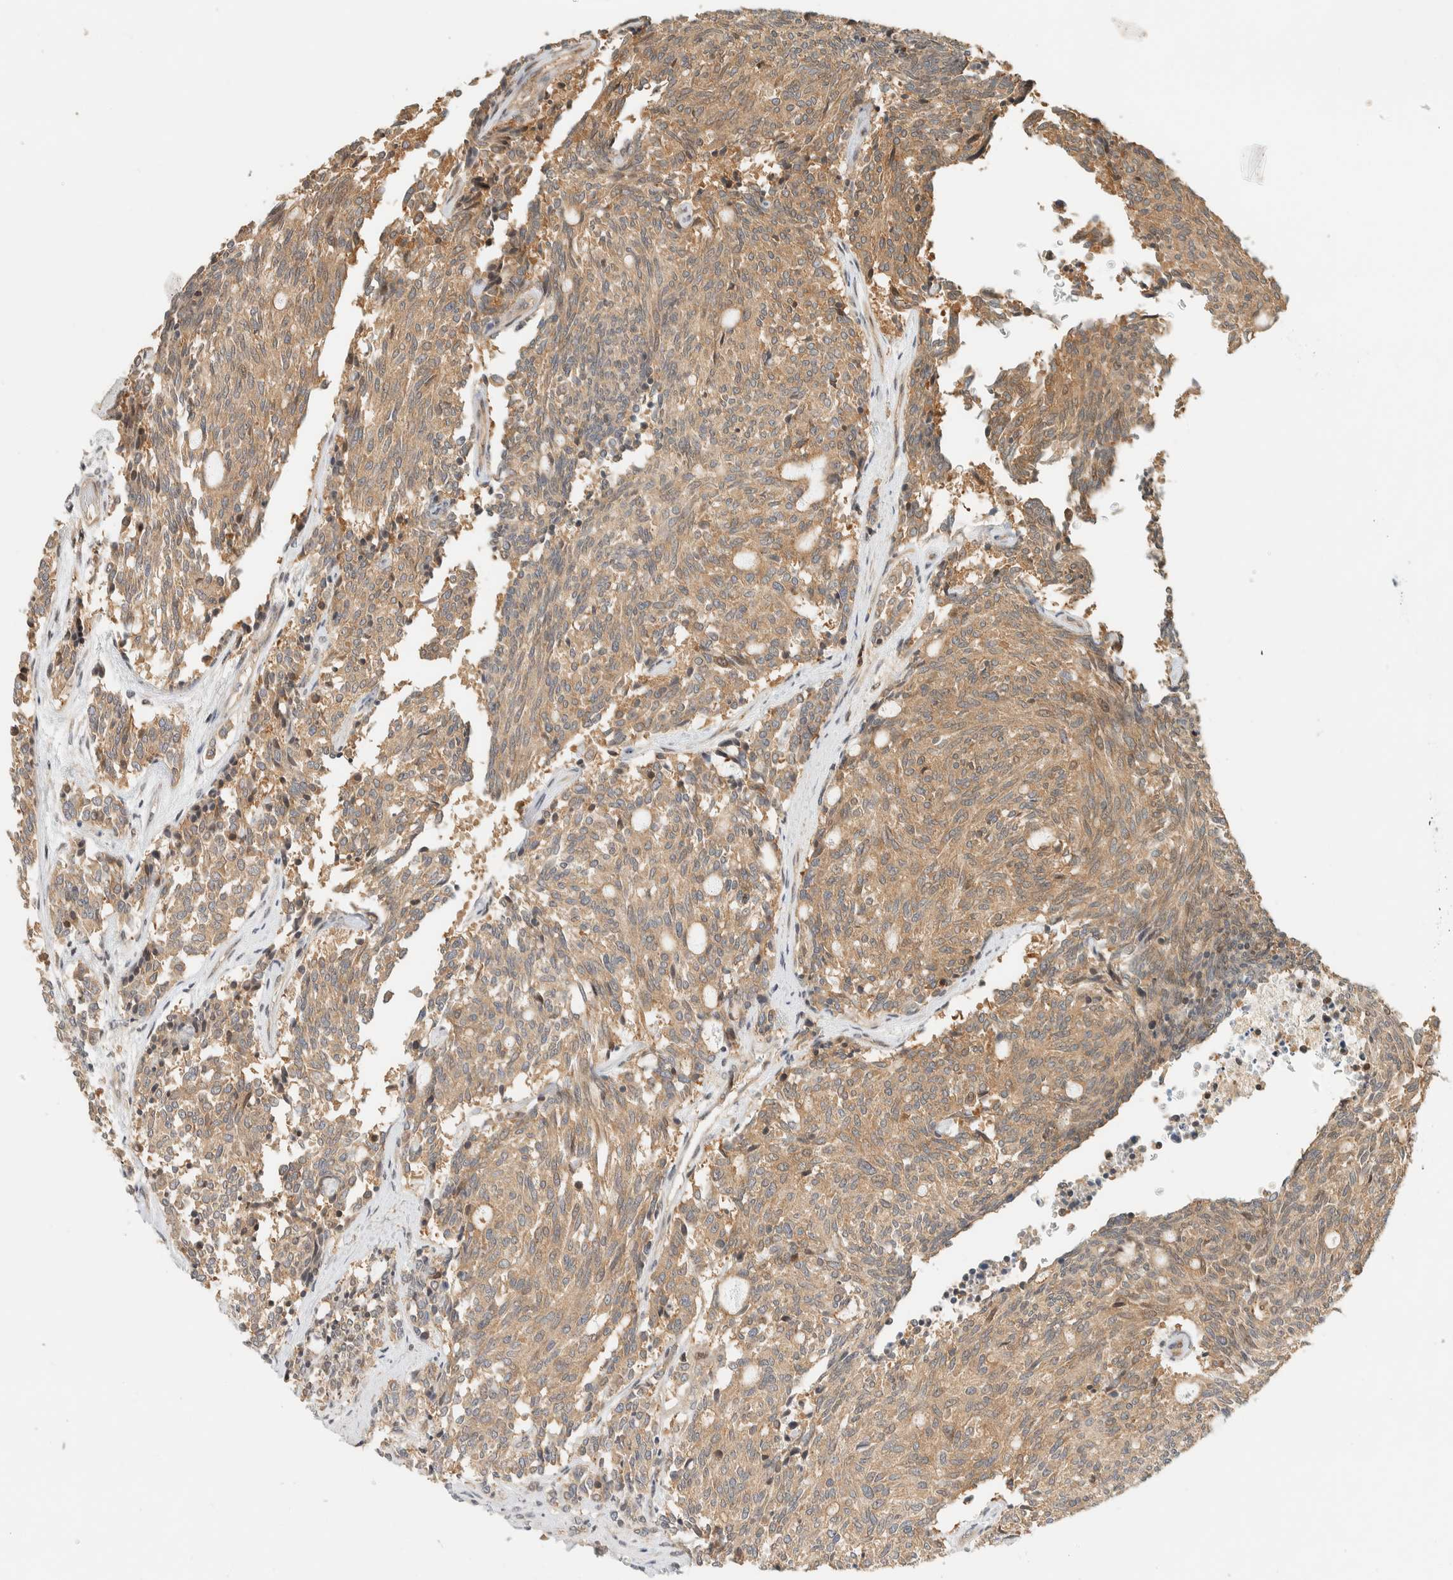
{"staining": {"intensity": "weak", "quantity": ">75%", "location": "cytoplasmic/membranous"}, "tissue": "carcinoid", "cell_type": "Tumor cells", "image_type": "cancer", "snomed": [{"axis": "morphology", "description": "Carcinoid, malignant, NOS"}, {"axis": "topography", "description": "Pancreas"}], "caption": "Protein expression by immunohistochemistry (IHC) reveals weak cytoplasmic/membranous expression in approximately >75% of tumor cells in carcinoid.", "gene": "ARFGEF1", "patient": {"sex": "female", "age": 54}}